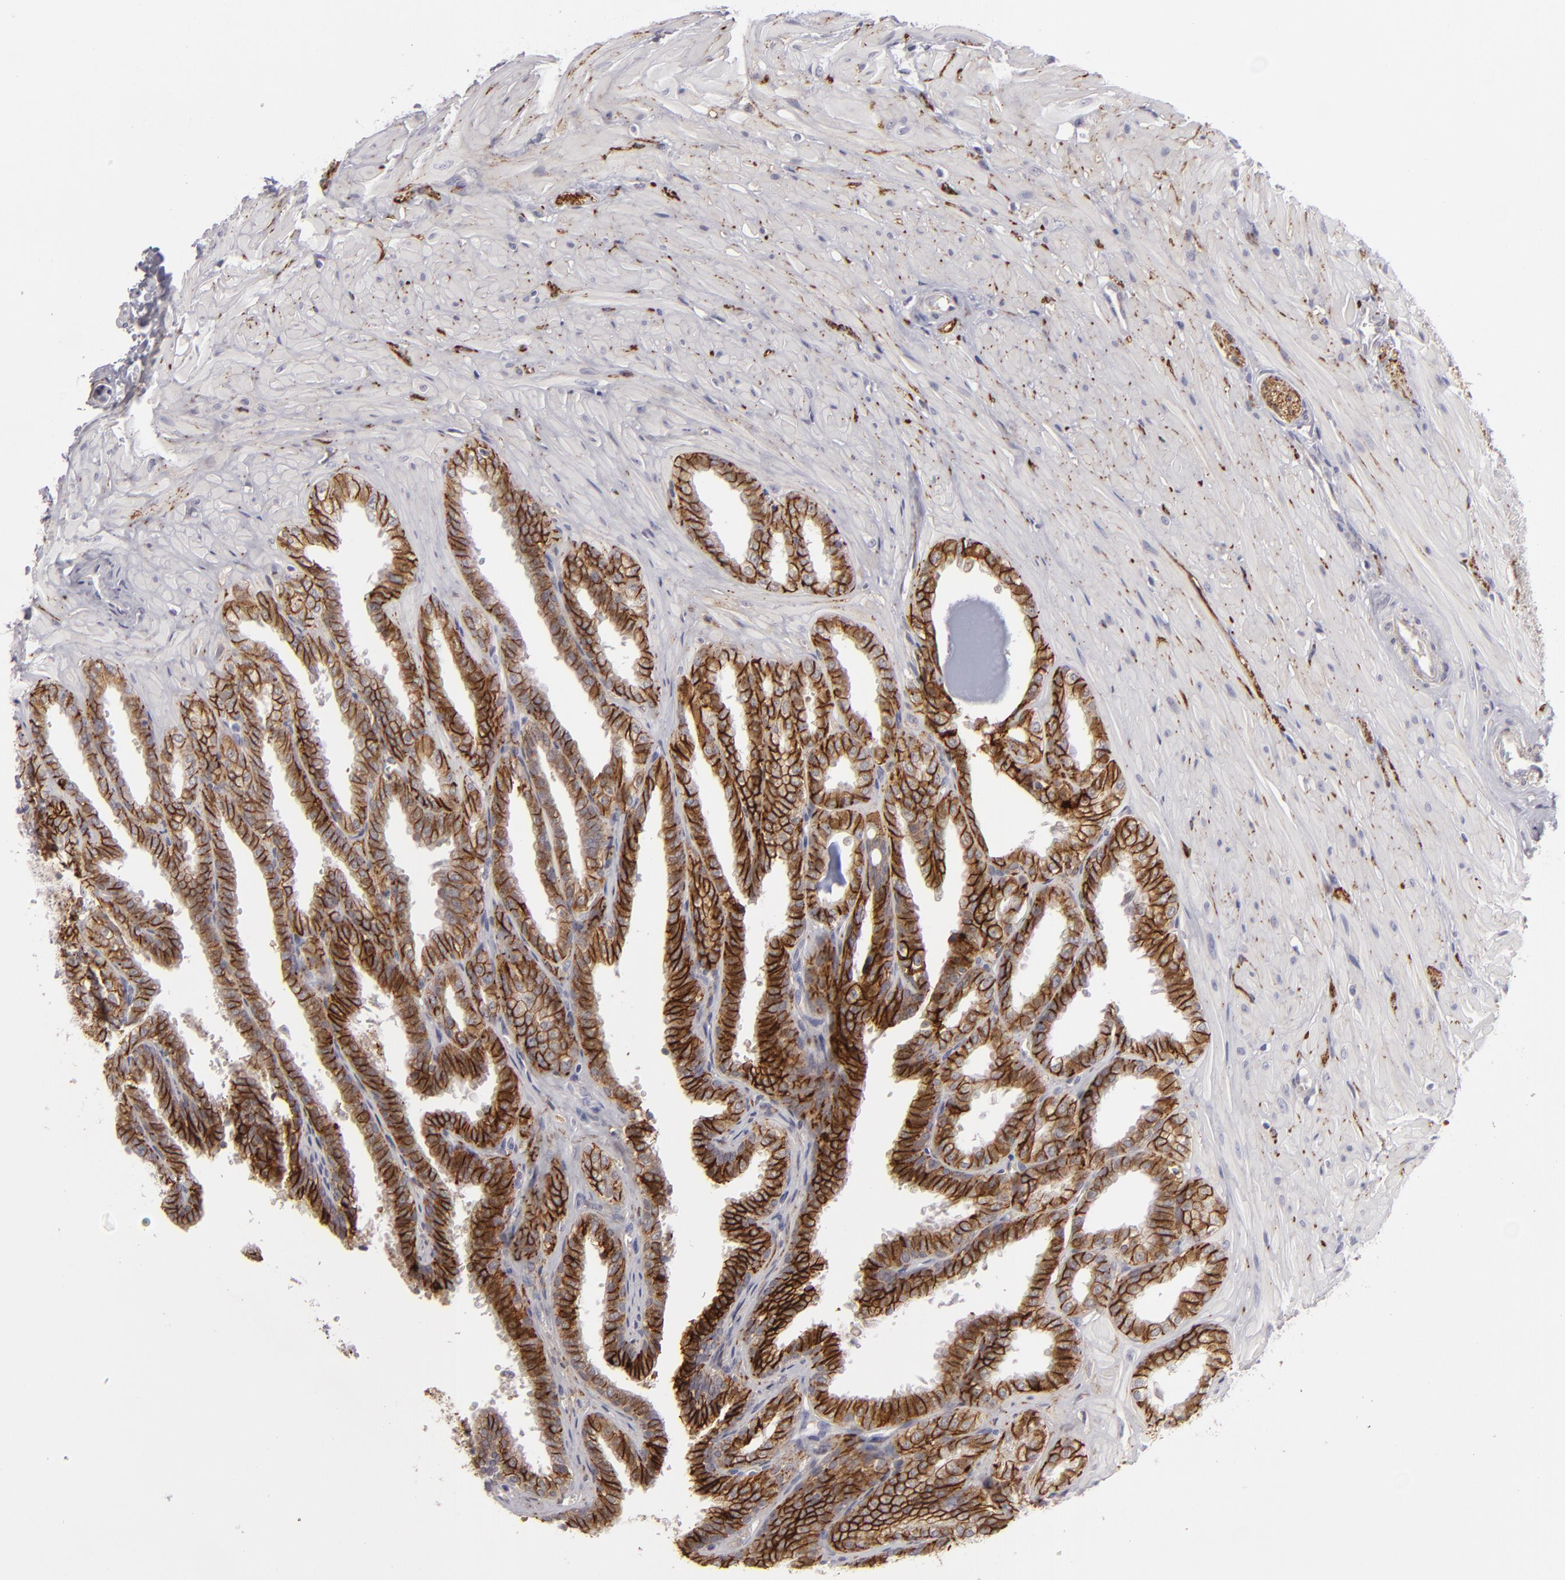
{"staining": {"intensity": "moderate", "quantity": ">75%", "location": "cytoplasmic/membranous"}, "tissue": "seminal vesicle", "cell_type": "Glandular cells", "image_type": "normal", "snomed": [{"axis": "morphology", "description": "Normal tissue, NOS"}, {"axis": "topography", "description": "Seminal veicle"}], "caption": "Unremarkable seminal vesicle displays moderate cytoplasmic/membranous positivity in about >75% of glandular cells (DAB = brown stain, brightfield microscopy at high magnification)..", "gene": "ALCAM", "patient": {"sex": "male", "age": 26}}